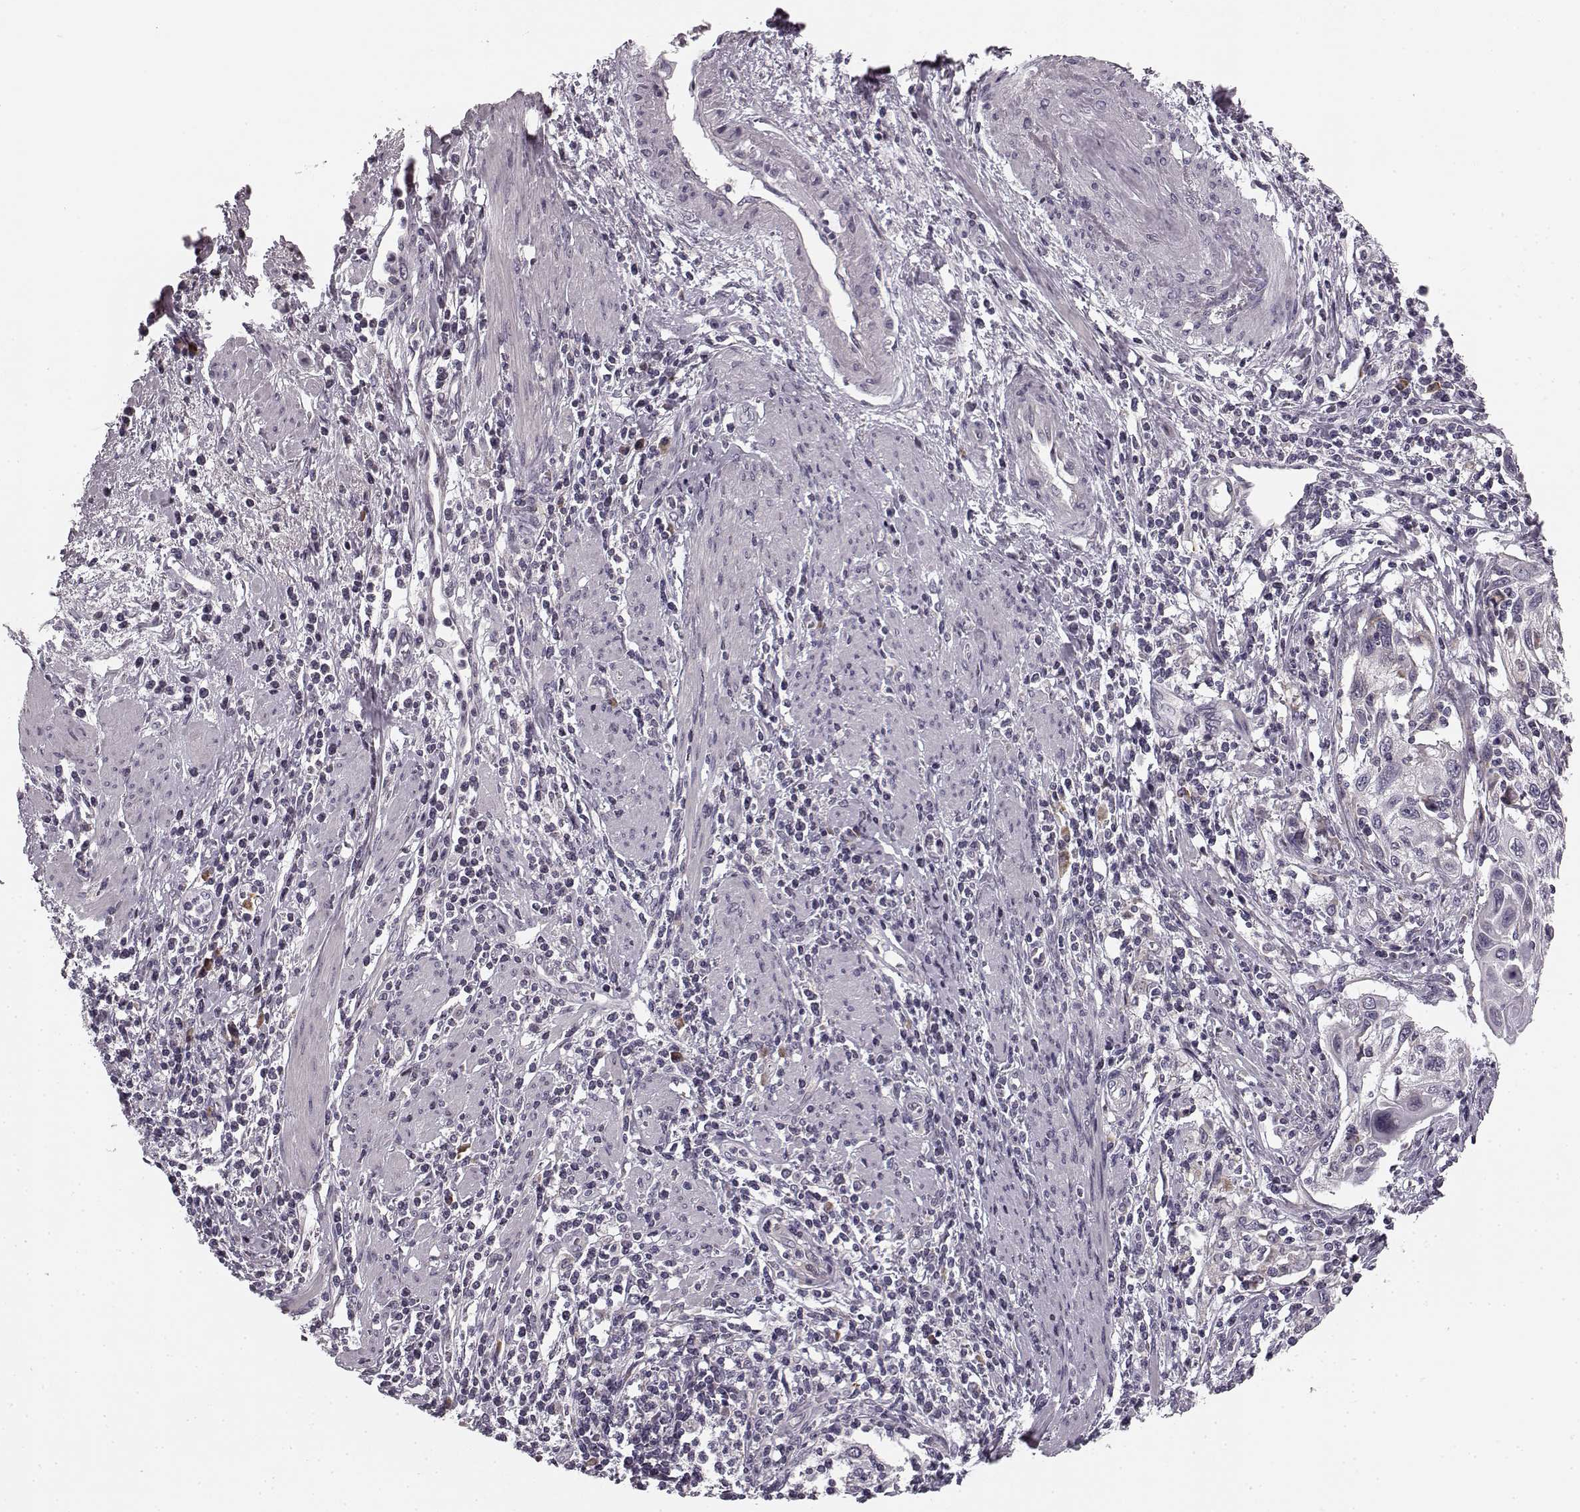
{"staining": {"intensity": "negative", "quantity": "none", "location": "none"}, "tissue": "cervical cancer", "cell_type": "Tumor cells", "image_type": "cancer", "snomed": [{"axis": "morphology", "description": "Squamous cell carcinoma, NOS"}, {"axis": "topography", "description": "Cervix"}], "caption": "The IHC micrograph has no significant expression in tumor cells of cervical cancer tissue. The staining was performed using DAB (3,3'-diaminobenzidine) to visualize the protein expression in brown, while the nuclei were stained in blue with hematoxylin (Magnification: 20x).", "gene": "FAM234B", "patient": {"sex": "female", "age": 70}}